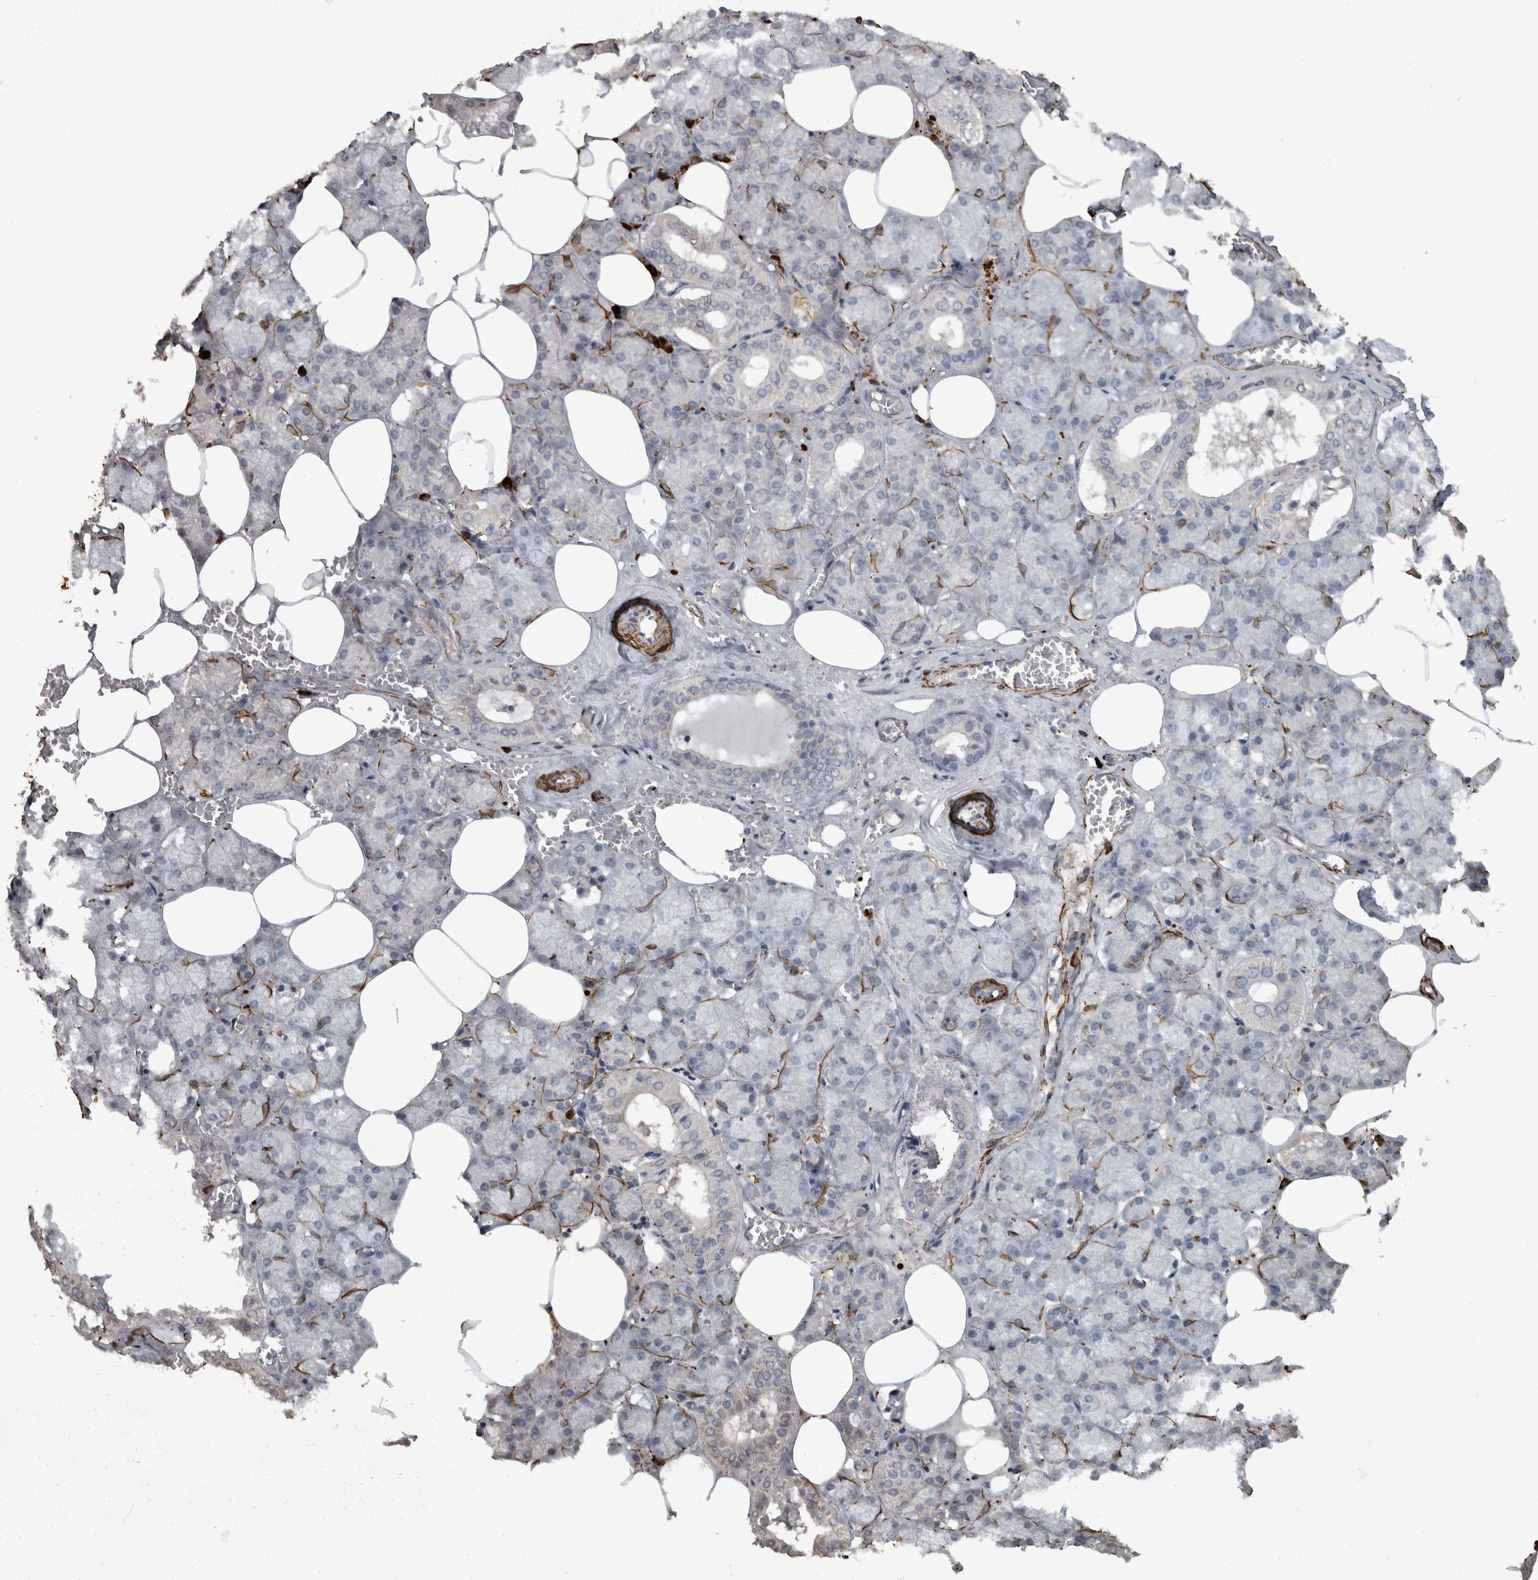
{"staining": {"intensity": "strong", "quantity": "<25%", "location": "cytoplasmic/membranous"}, "tissue": "salivary gland", "cell_type": "Glandular cells", "image_type": "normal", "snomed": [{"axis": "morphology", "description": "Normal tissue, NOS"}, {"axis": "topography", "description": "Salivary gland"}], "caption": "Immunohistochemistry staining of normal salivary gland, which shows medium levels of strong cytoplasmic/membranous expression in approximately <25% of glandular cells indicating strong cytoplasmic/membranous protein expression. The staining was performed using DAB (brown) for protein detection and nuclei were counterstained in hematoxylin (blue).", "gene": "MASTL", "patient": {"sex": "male", "age": 62}}